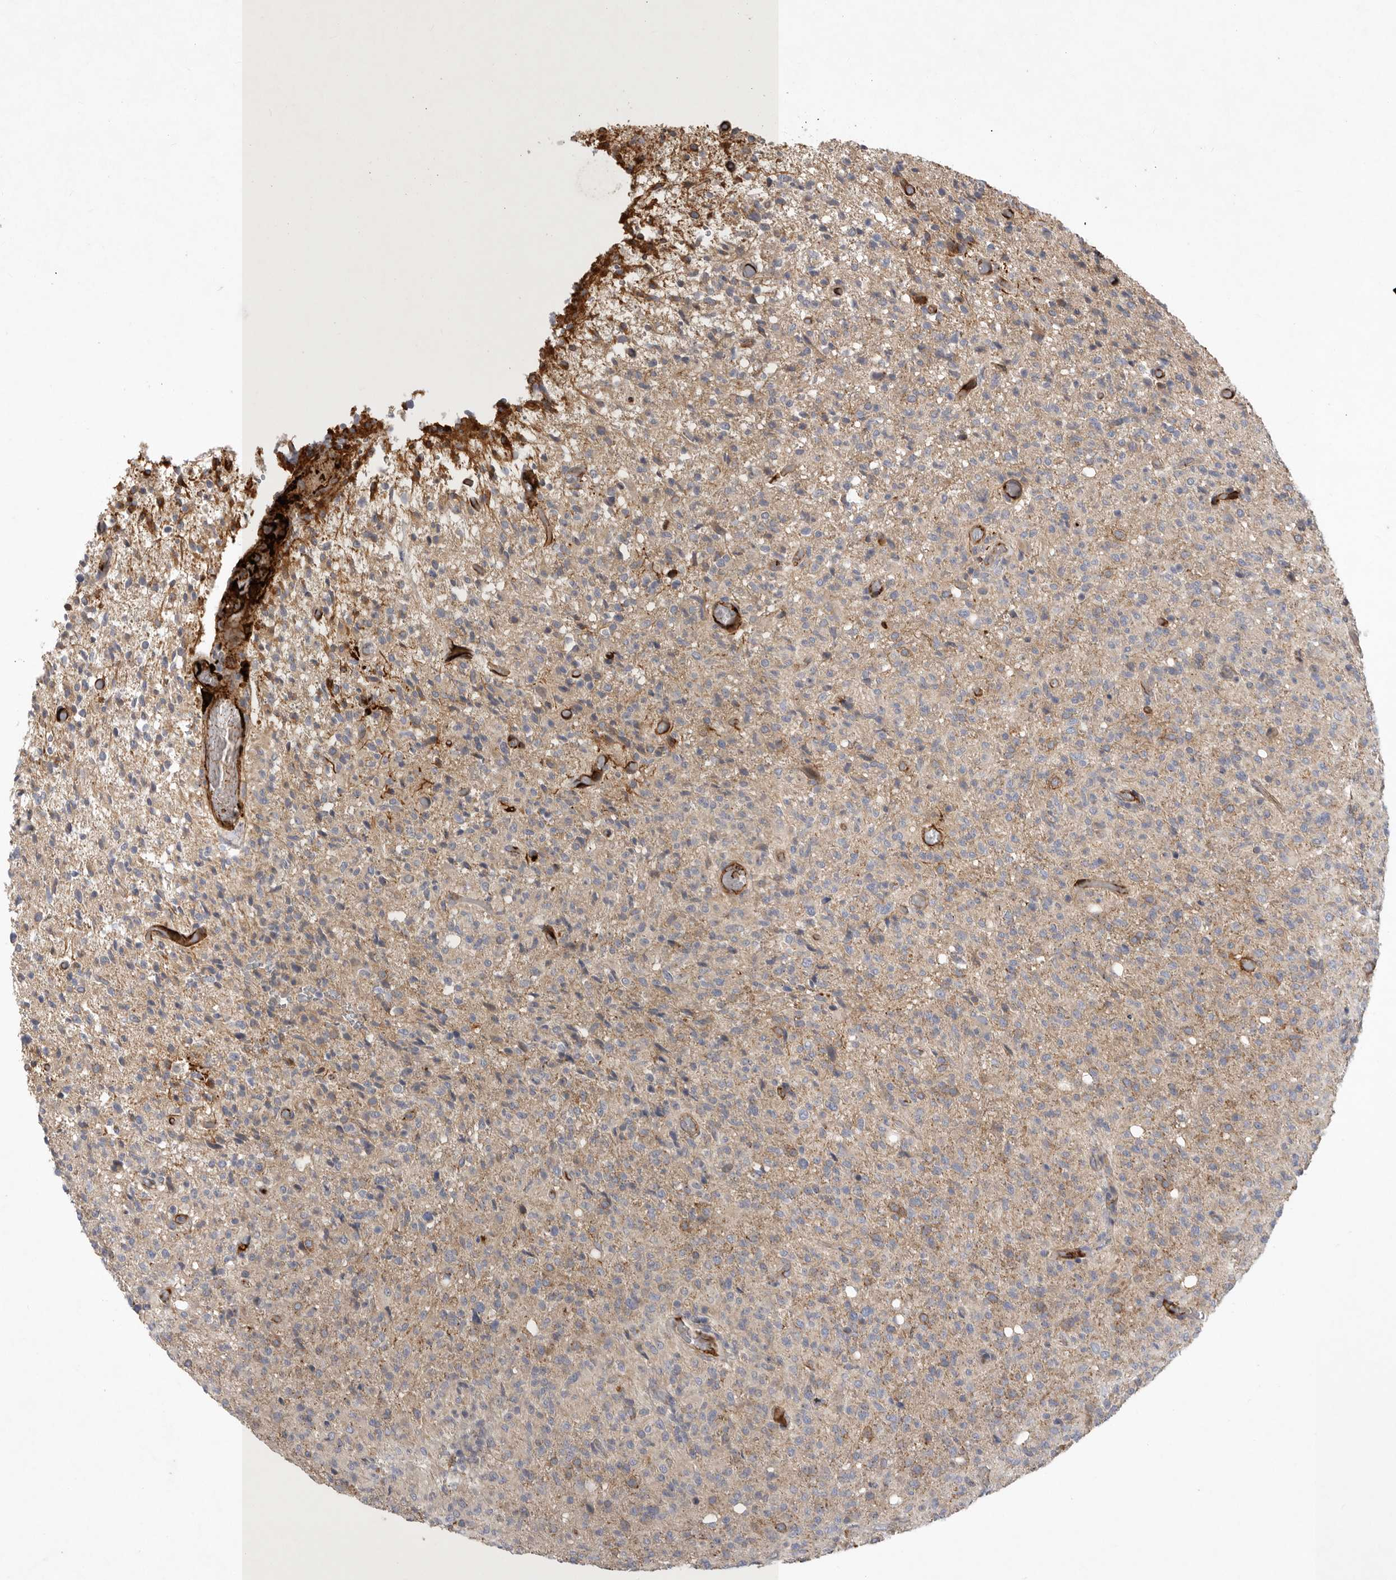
{"staining": {"intensity": "negative", "quantity": "none", "location": "none"}, "tissue": "glioma", "cell_type": "Tumor cells", "image_type": "cancer", "snomed": [{"axis": "morphology", "description": "Glioma, malignant, High grade"}, {"axis": "topography", "description": "Brain"}], "caption": "Immunohistochemistry image of glioma stained for a protein (brown), which demonstrates no staining in tumor cells.", "gene": "MLPH", "patient": {"sex": "female", "age": 57}}